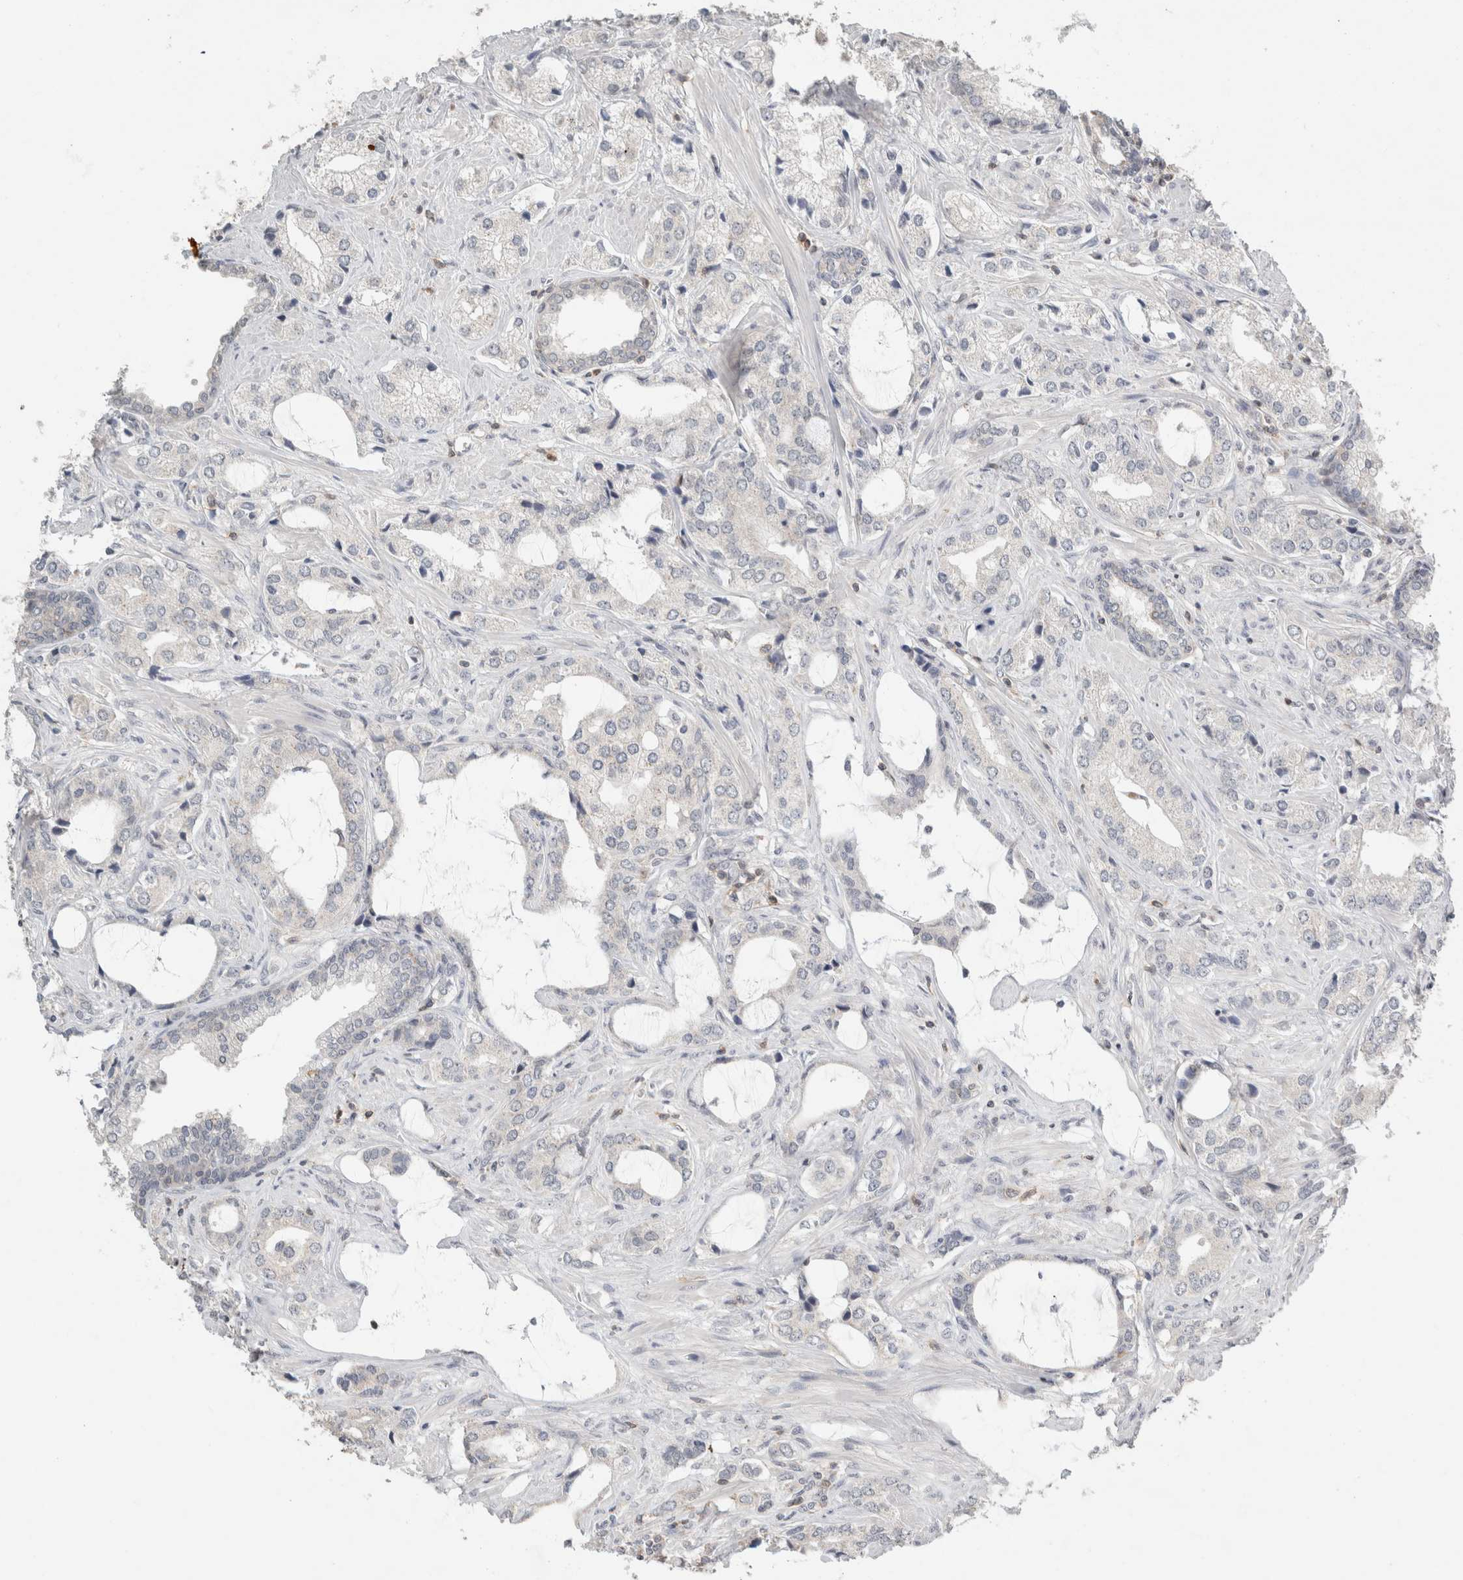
{"staining": {"intensity": "negative", "quantity": "none", "location": "none"}, "tissue": "prostate cancer", "cell_type": "Tumor cells", "image_type": "cancer", "snomed": [{"axis": "morphology", "description": "Adenocarcinoma, High grade"}, {"axis": "topography", "description": "Prostate"}], "caption": "Immunohistochemistry micrograph of neoplastic tissue: prostate cancer stained with DAB shows no significant protein staining in tumor cells. Brightfield microscopy of immunohistochemistry (IHC) stained with DAB (3,3'-diaminobenzidine) (brown) and hematoxylin (blue), captured at high magnification.", "gene": "TRAT1", "patient": {"sex": "male", "age": 66}}